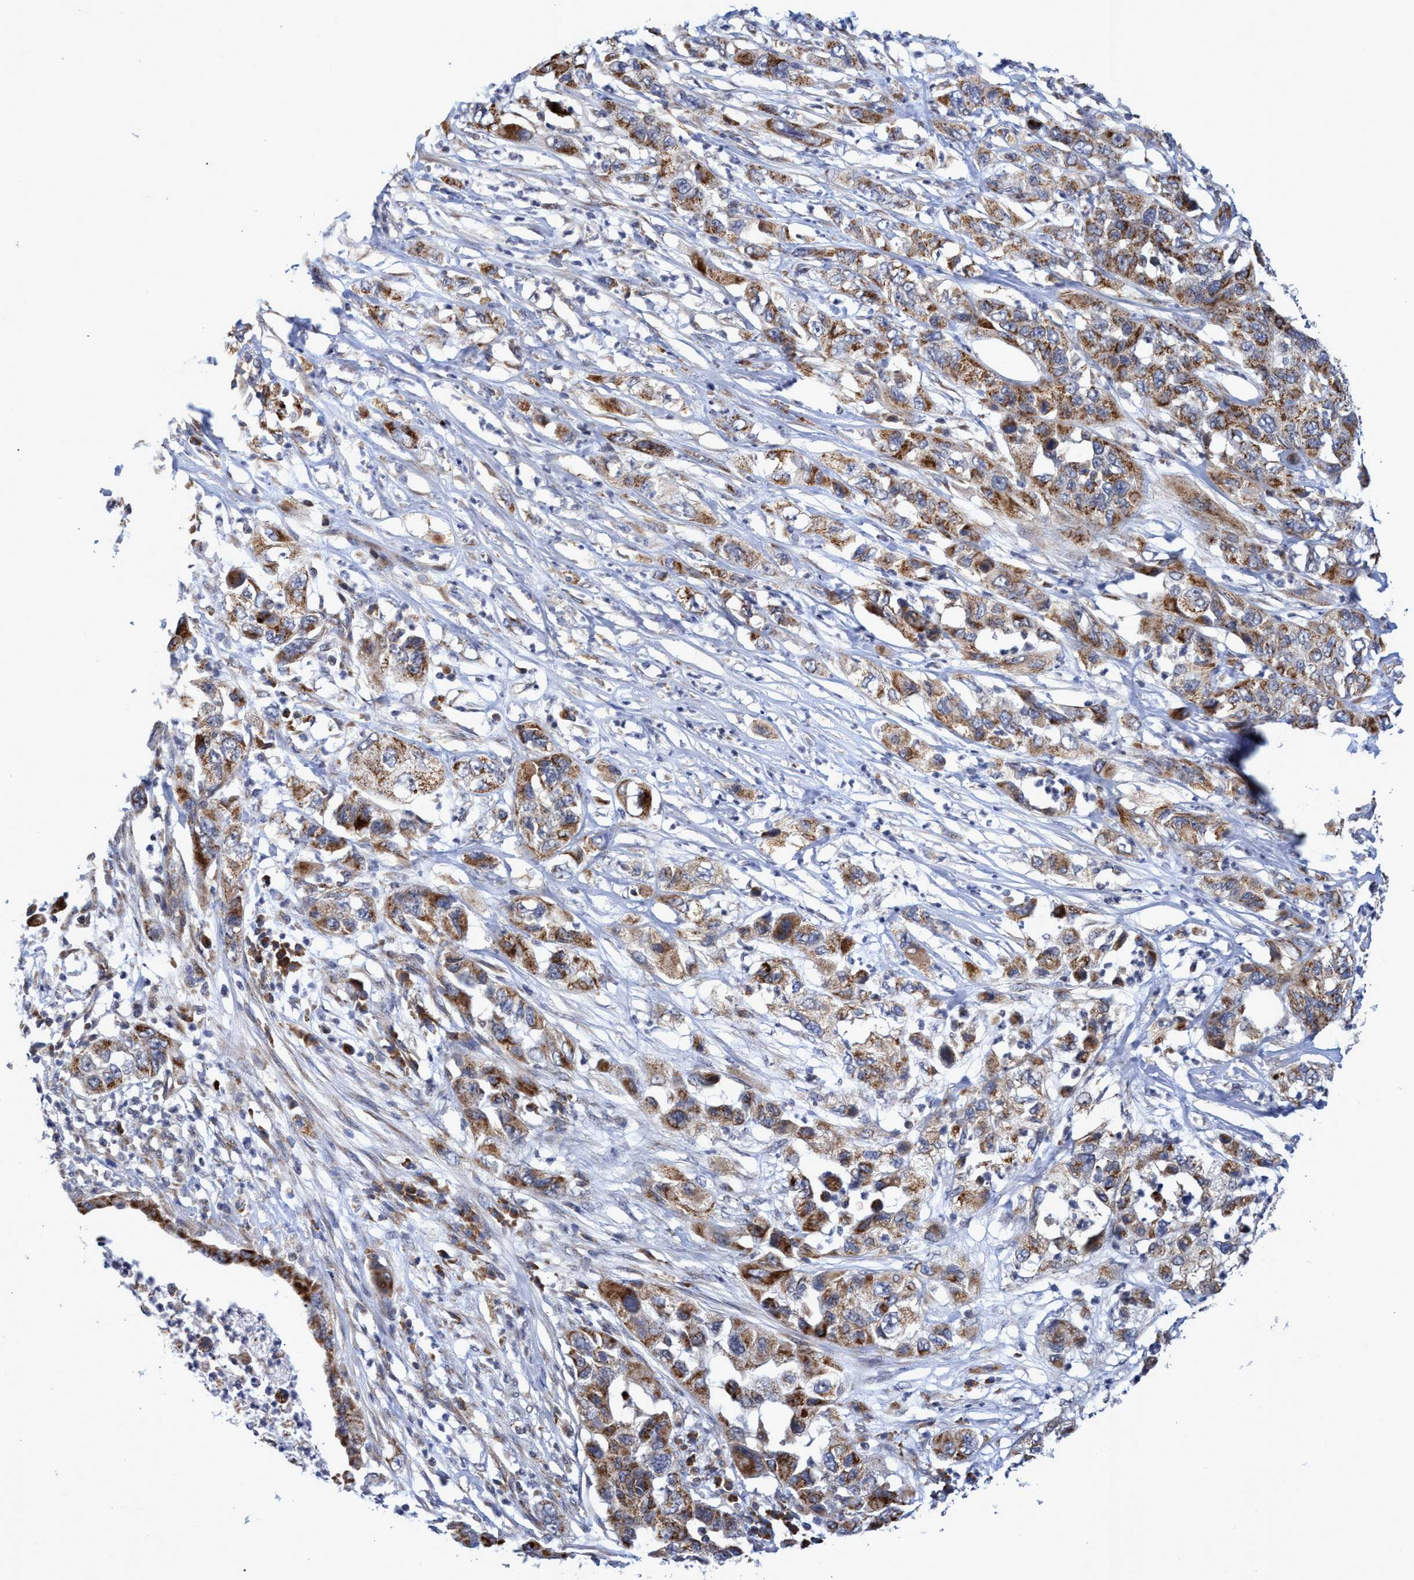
{"staining": {"intensity": "moderate", "quantity": ">75%", "location": "cytoplasmic/membranous"}, "tissue": "pancreatic cancer", "cell_type": "Tumor cells", "image_type": "cancer", "snomed": [{"axis": "morphology", "description": "Adenocarcinoma, NOS"}, {"axis": "topography", "description": "Pancreas"}], "caption": "This is an image of immunohistochemistry staining of pancreatic adenocarcinoma, which shows moderate expression in the cytoplasmic/membranous of tumor cells.", "gene": "NAT16", "patient": {"sex": "female", "age": 78}}